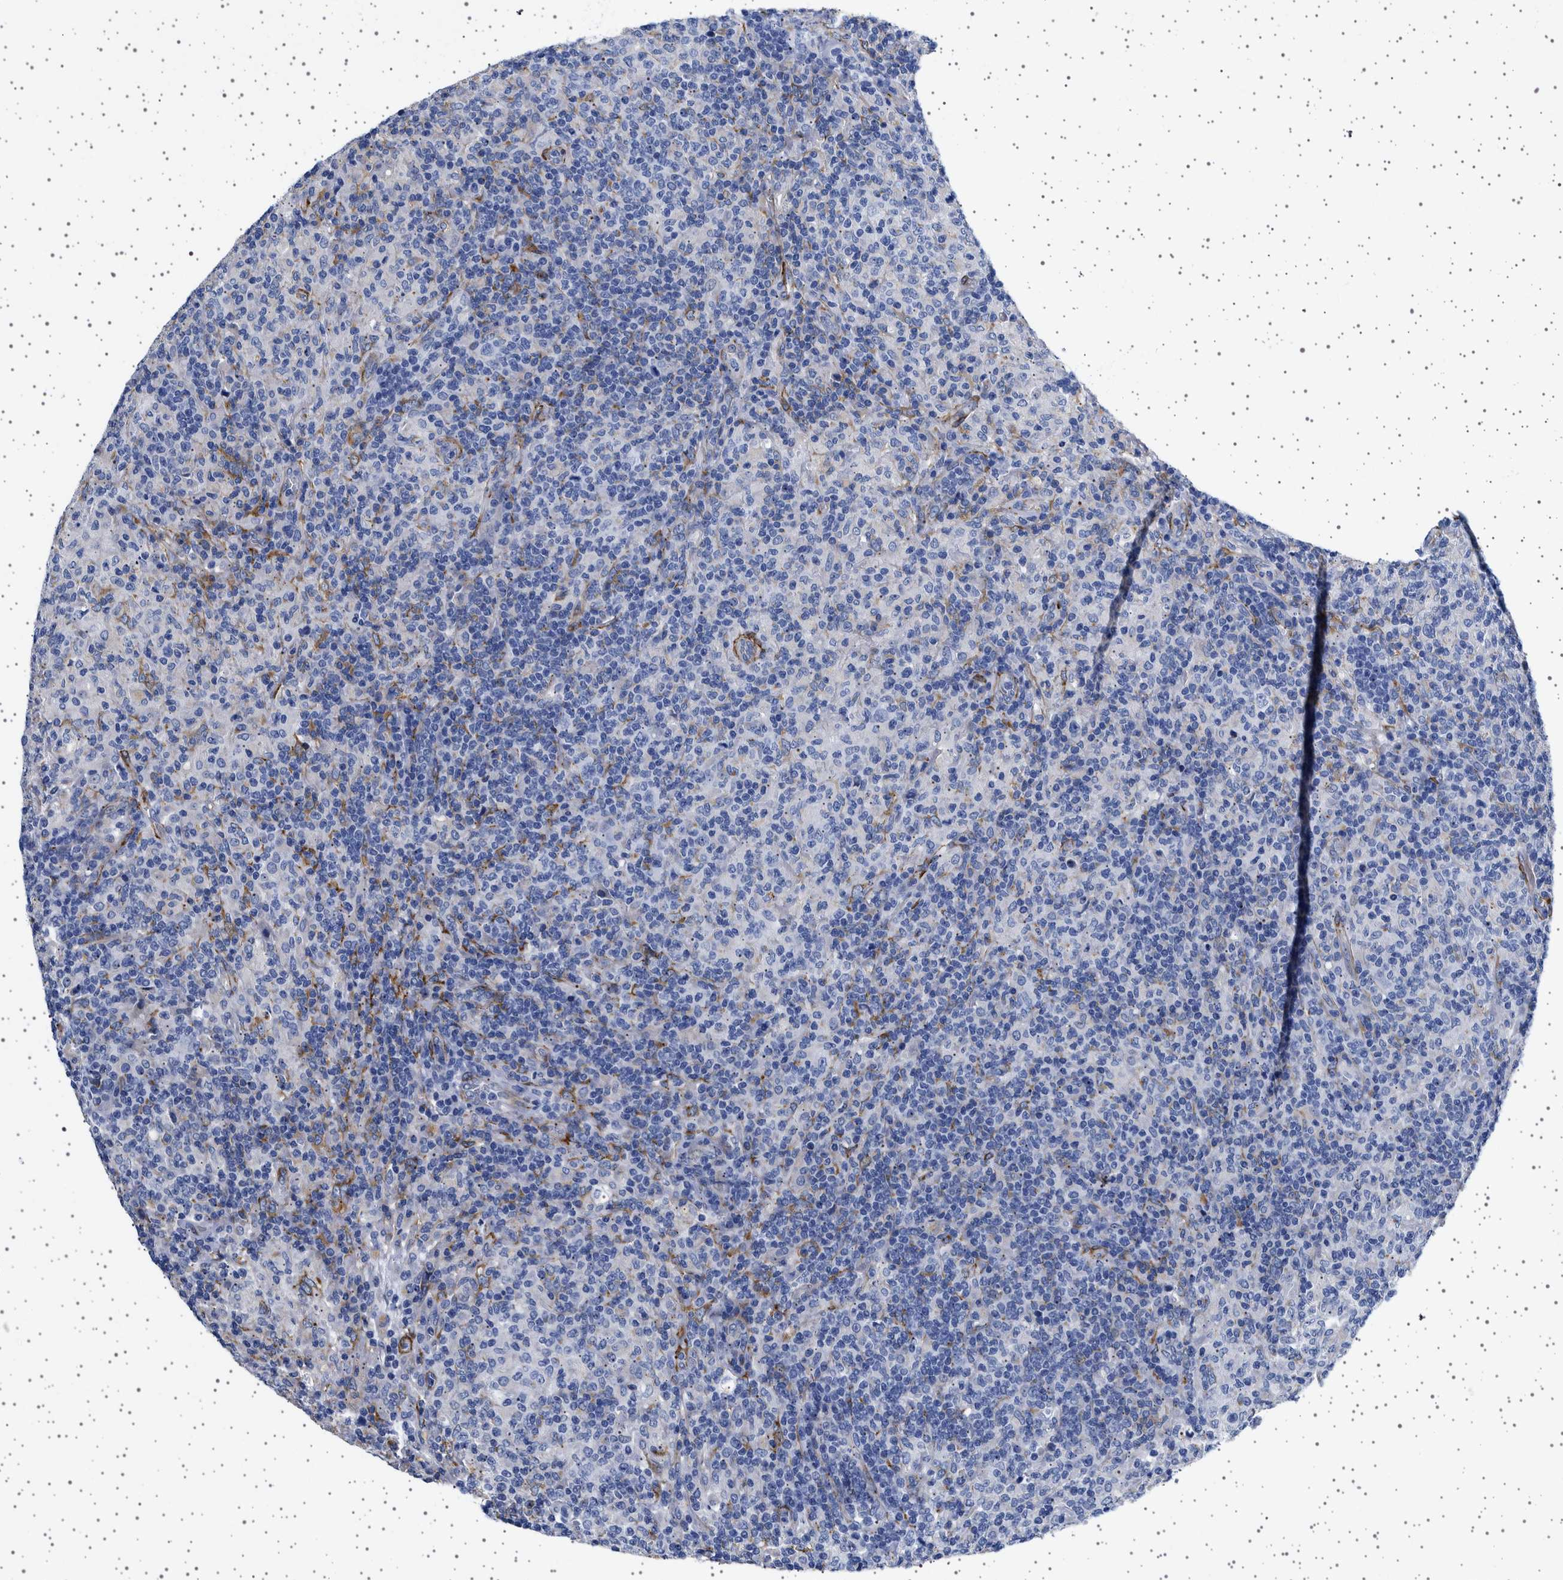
{"staining": {"intensity": "negative", "quantity": "none", "location": "none"}, "tissue": "lymphoma", "cell_type": "Tumor cells", "image_type": "cancer", "snomed": [{"axis": "morphology", "description": "Hodgkin's disease, NOS"}, {"axis": "topography", "description": "Lymph node"}], "caption": "High power microscopy photomicrograph of an IHC image of lymphoma, revealing no significant positivity in tumor cells. (DAB immunohistochemistry, high magnification).", "gene": "SEPTIN4", "patient": {"sex": "male", "age": 70}}